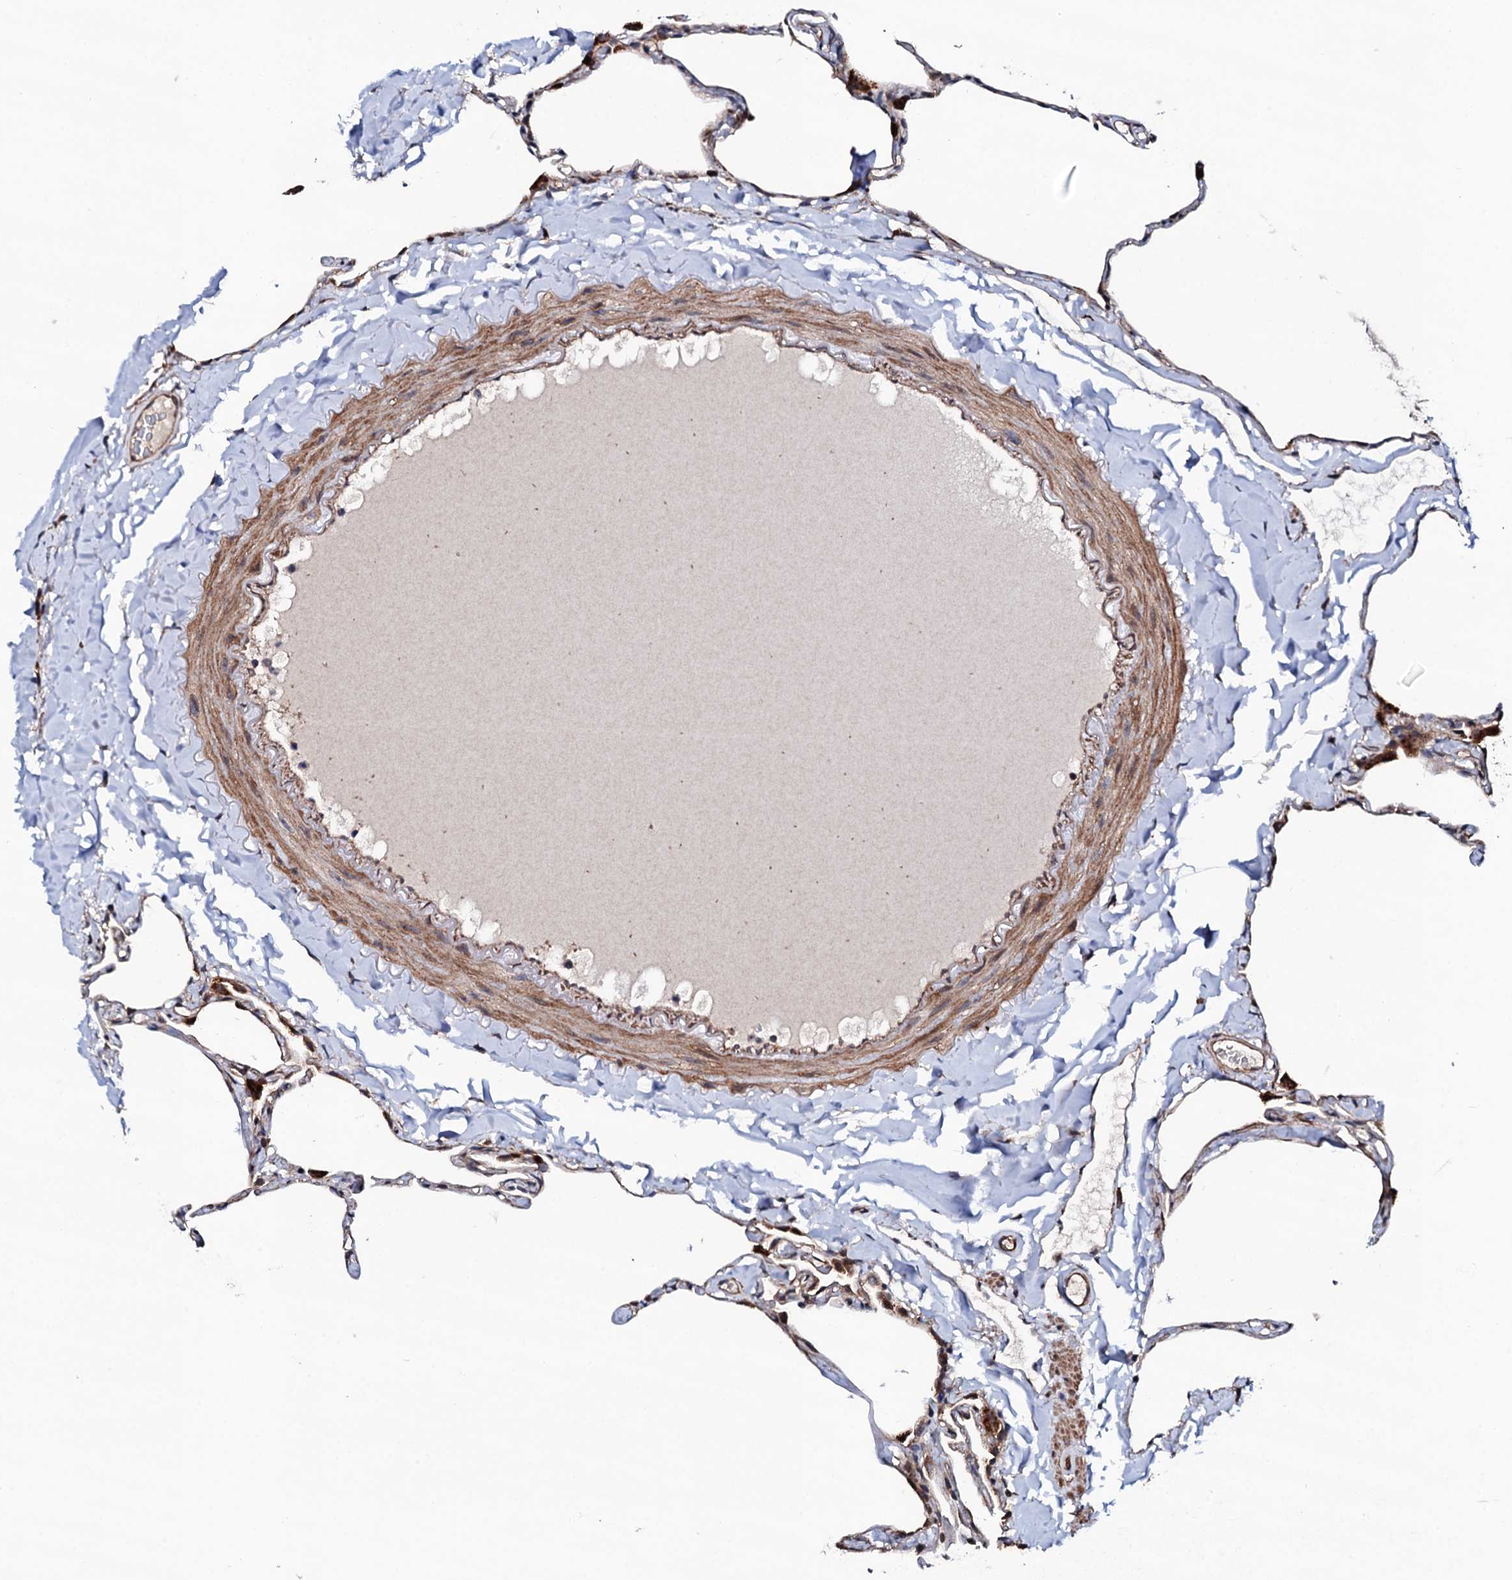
{"staining": {"intensity": "weak", "quantity": "<25%", "location": "cytoplasmic/membranous"}, "tissue": "lung", "cell_type": "Alveolar cells", "image_type": "normal", "snomed": [{"axis": "morphology", "description": "Normal tissue, NOS"}, {"axis": "topography", "description": "Lung"}], "caption": "A high-resolution micrograph shows IHC staining of benign lung, which demonstrates no significant positivity in alveolar cells.", "gene": "CIAO2A", "patient": {"sex": "male", "age": 65}}